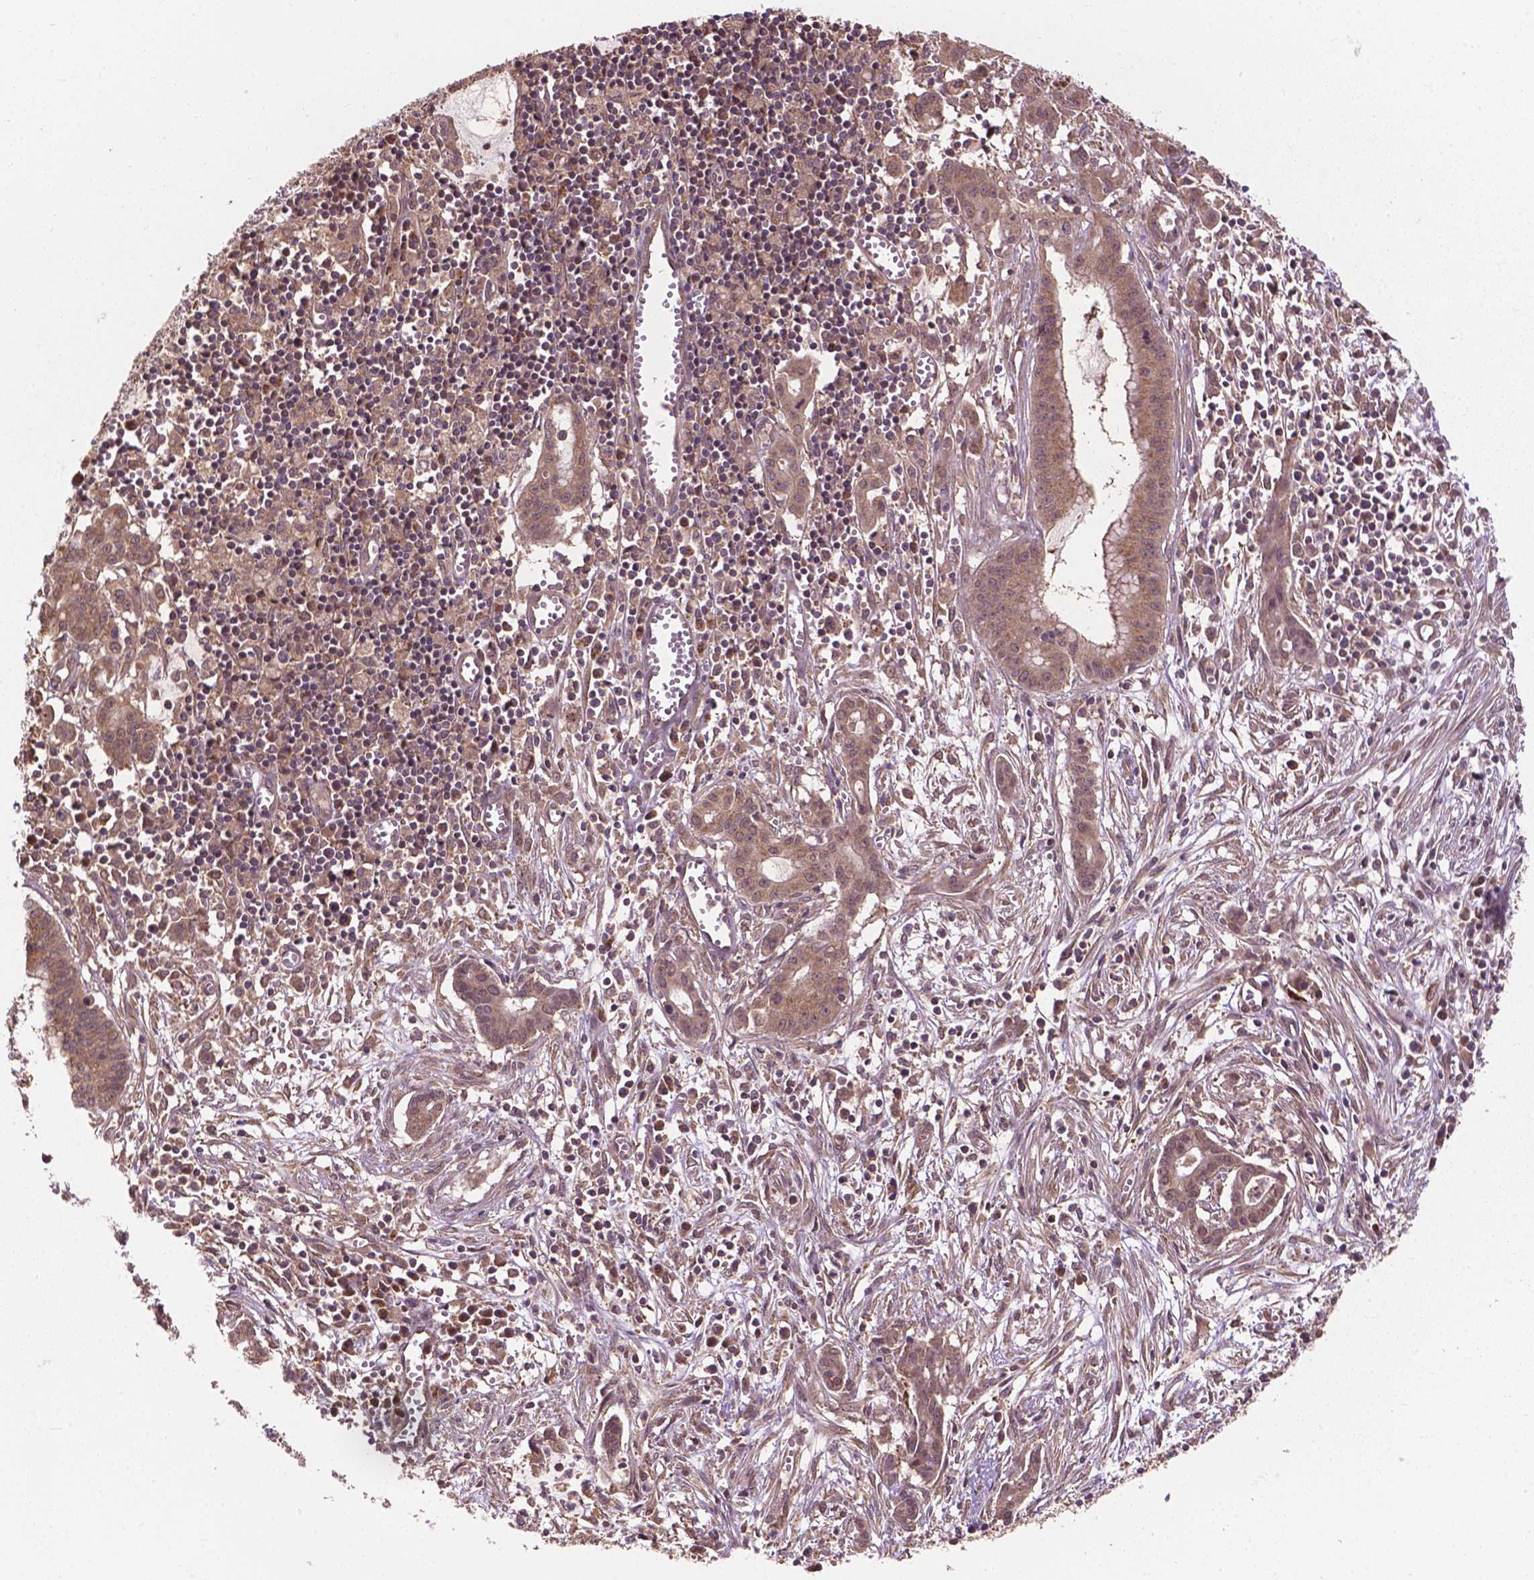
{"staining": {"intensity": "weak", "quantity": ">75%", "location": "cytoplasmic/membranous"}, "tissue": "pancreatic cancer", "cell_type": "Tumor cells", "image_type": "cancer", "snomed": [{"axis": "morphology", "description": "Adenocarcinoma, NOS"}, {"axis": "topography", "description": "Pancreas"}], "caption": "There is low levels of weak cytoplasmic/membranous staining in tumor cells of pancreatic adenocarcinoma, as demonstrated by immunohistochemical staining (brown color).", "gene": "PPP1CB", "patient": {"sex": "male", "age": 48}}